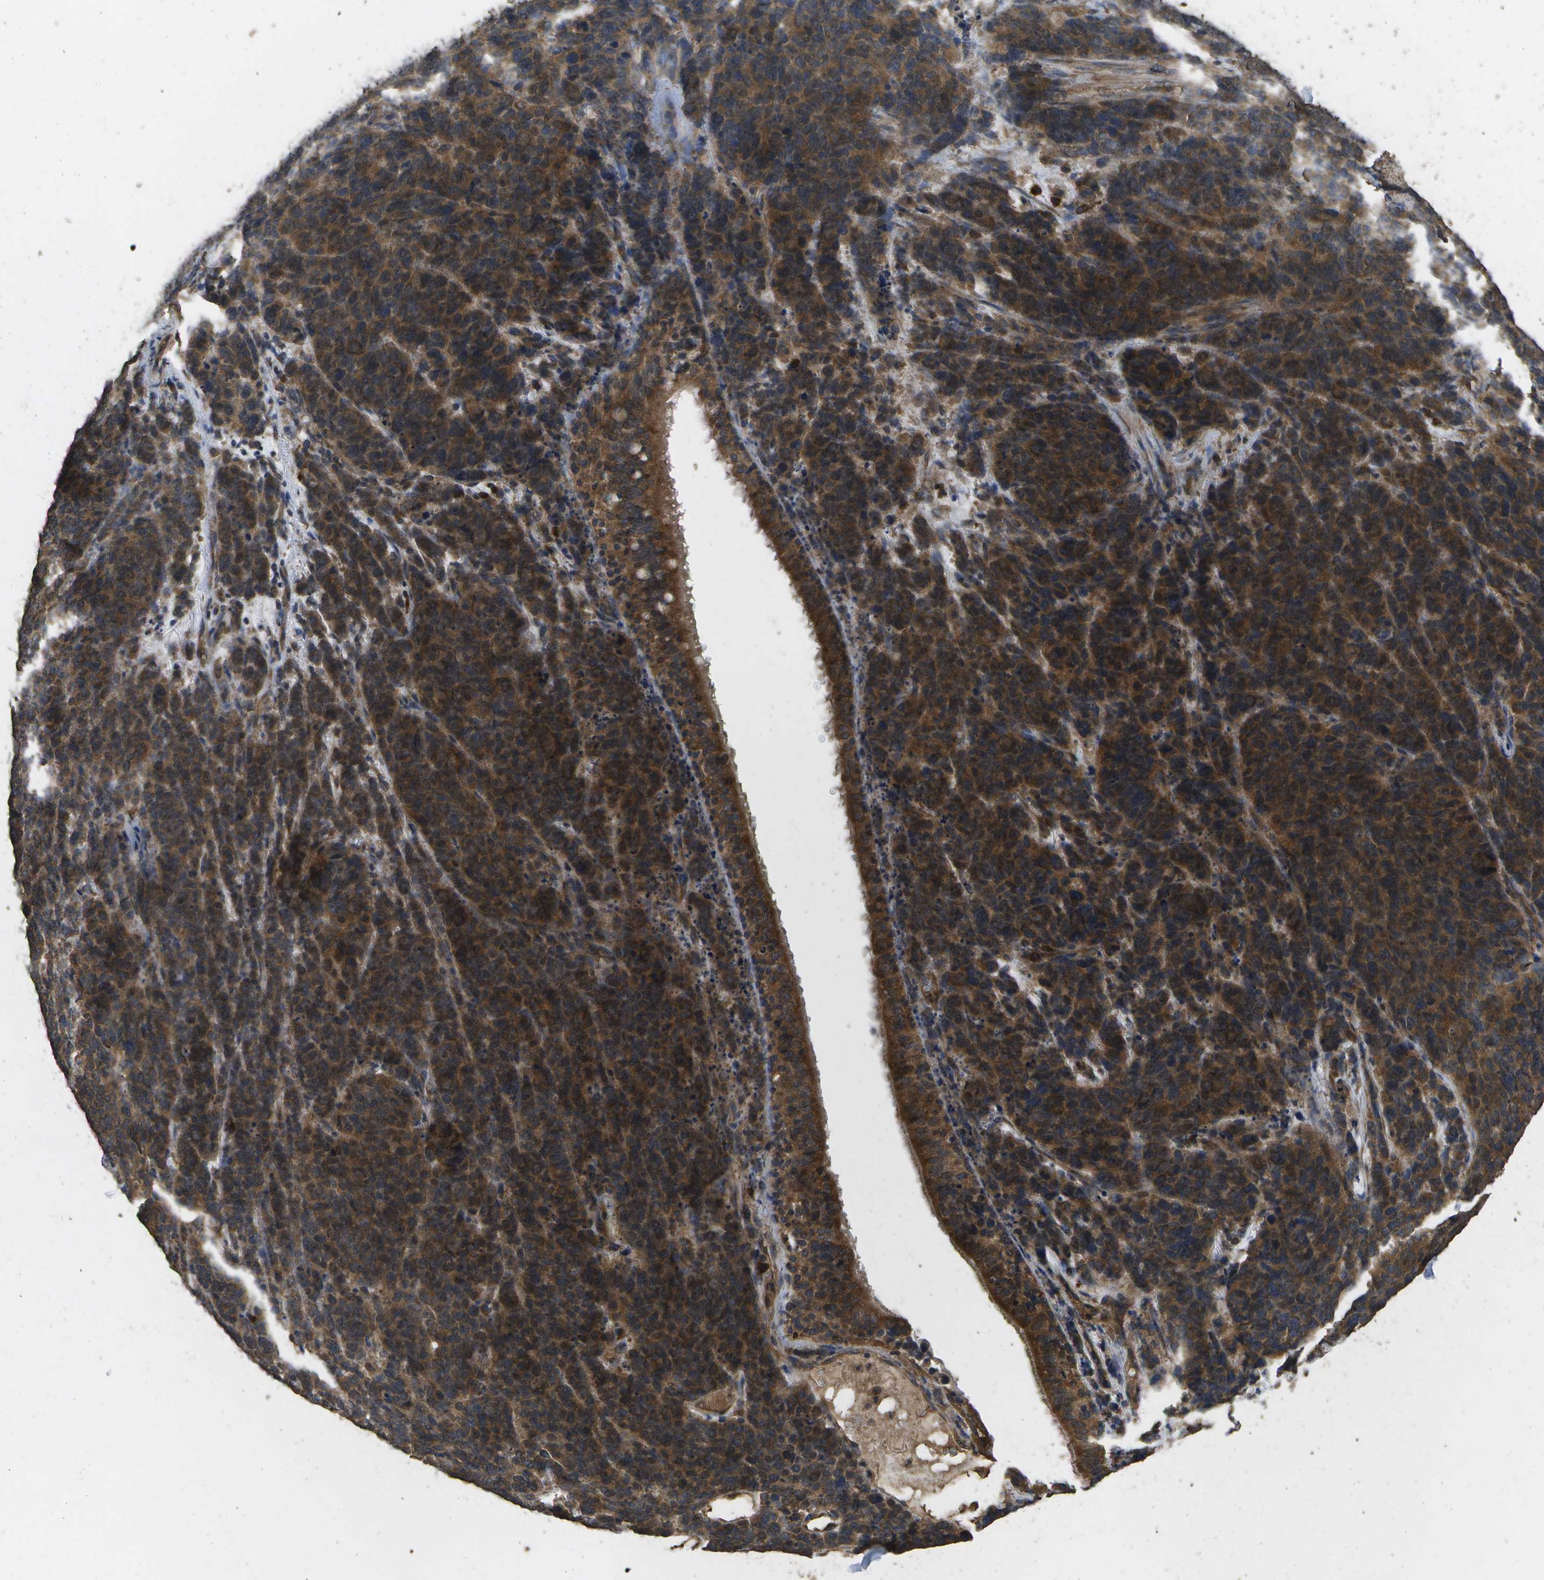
{"staining": {"intensity": "moderate", "quantity": ">75%", "location": "cytoplasmic/membranous"}, "tissue": "lung cancer", "cell_type": "Tumor cells", "image_type": "cancer", "snomed": [{"axis": "morphology", "description": "Neoplasm, malignant, NOS"}, {"axis": "topography", "description": "Lung"}], "caption": "Lung malignant neoplasm tissue demonstrates moderate cytoplasmic/membranous staining in approximately >75% of tumor cells The staining is performed using DAB brown chromogen to label protein expression. The nuclei are counter-stained blue using hematoxylin.", "gene": "SACS", "patient": {"sex": "female", "age": 58}}